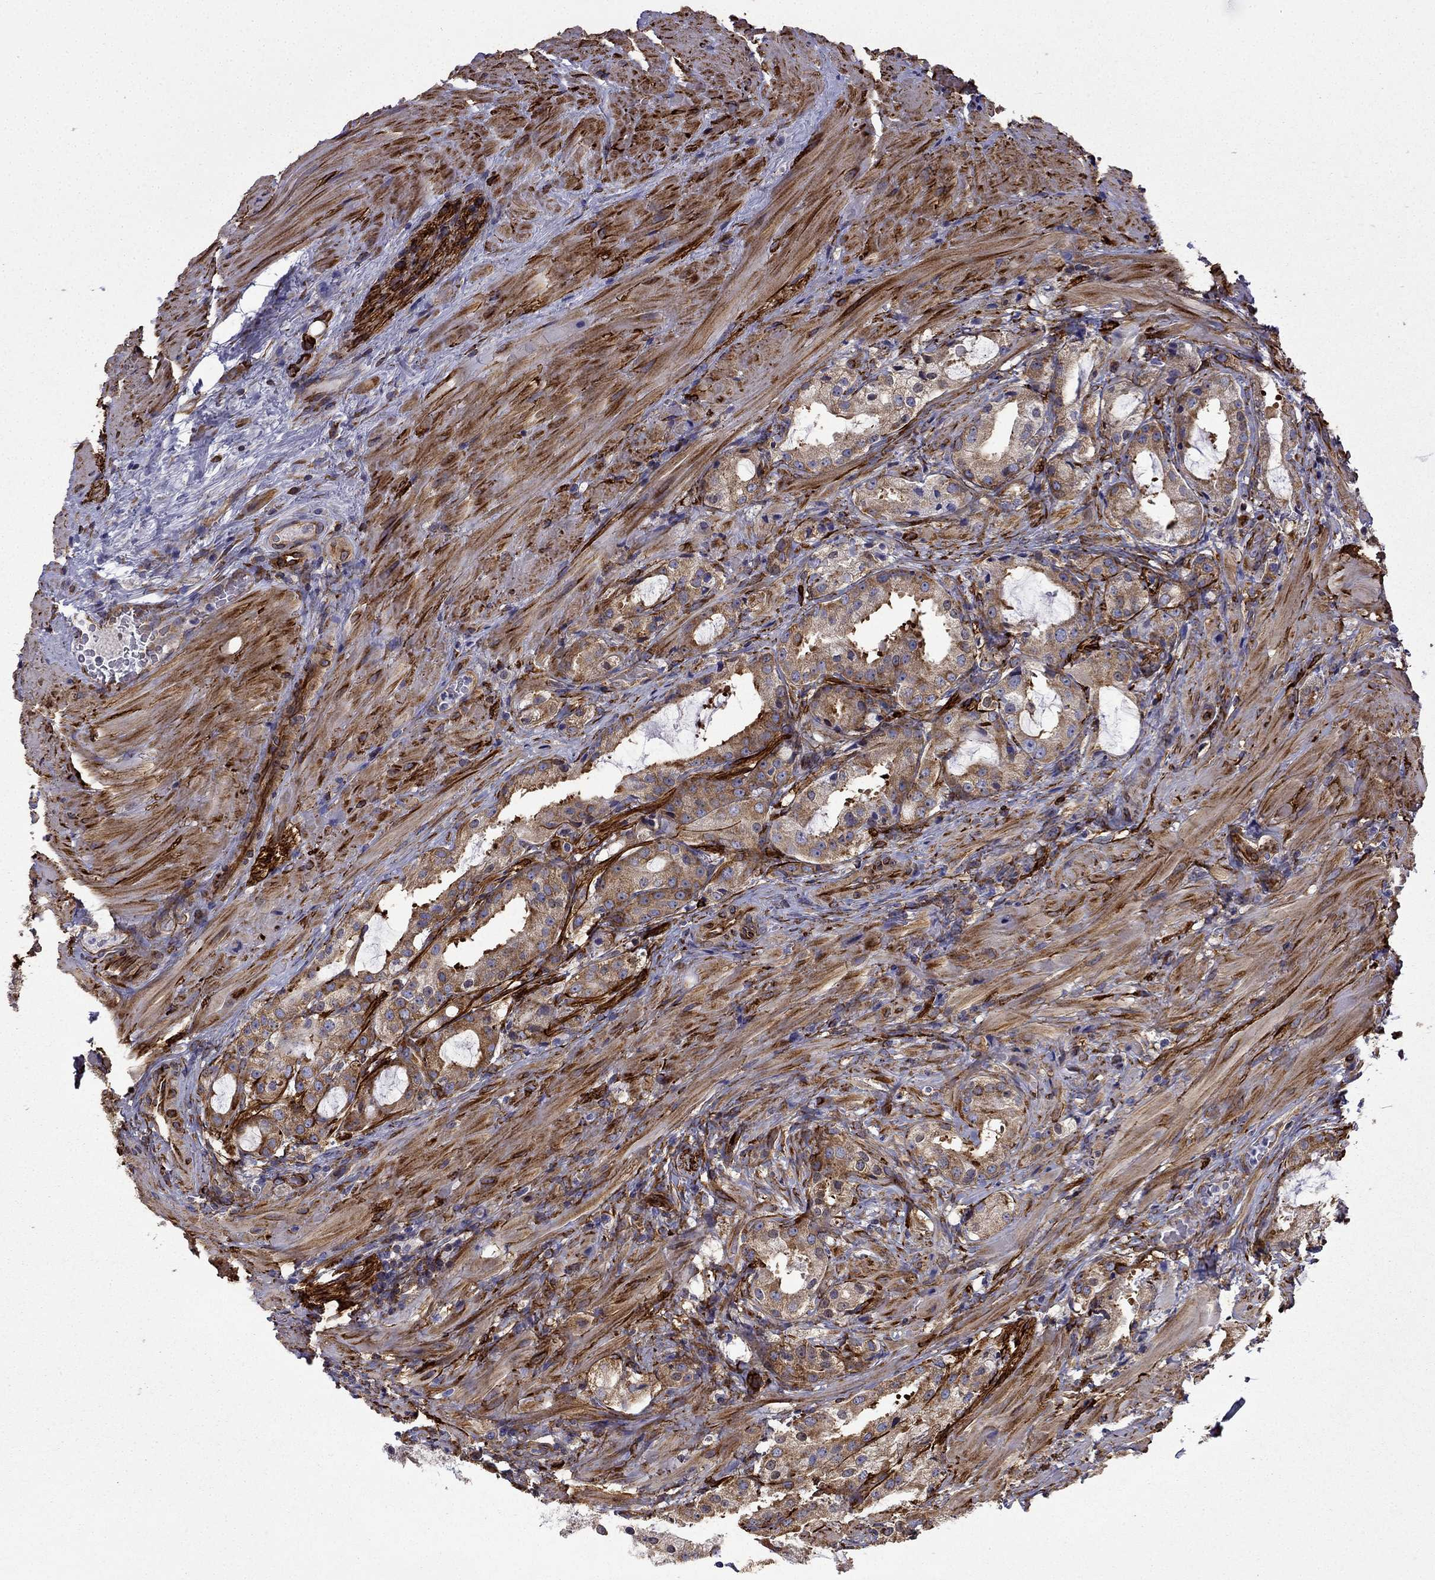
{"staining": {"intensity": "moderate", "quantity": "25%-75%", "location": "cytoplasmic/membranous"}, "tissue": "prostate cancer", "cell_type": "Tumor cells", "image_type": "cancer", "snomed": [{"axis": "morphology", "description": "Adenocarcinoma, NOS"}, {"axis": "morphology", "description": "Adenocarcinoma, High grade"}, {"axis": "topography", "description": "Prostate"}], "caption": "Immunohistochemical staining of prostate cancer reveals medium levels of moderate cytoplasmic/membranous staining in approximately 25%-75% of tumor cells. The staining is performed using DAB (3,3'-diaminobenzidine) brown chromogen to label protein expression. The nuclei are counter-stained blue using hematoxylin.", "gene": "MAP4", "patient": {"sex": "male", "age": 64}}